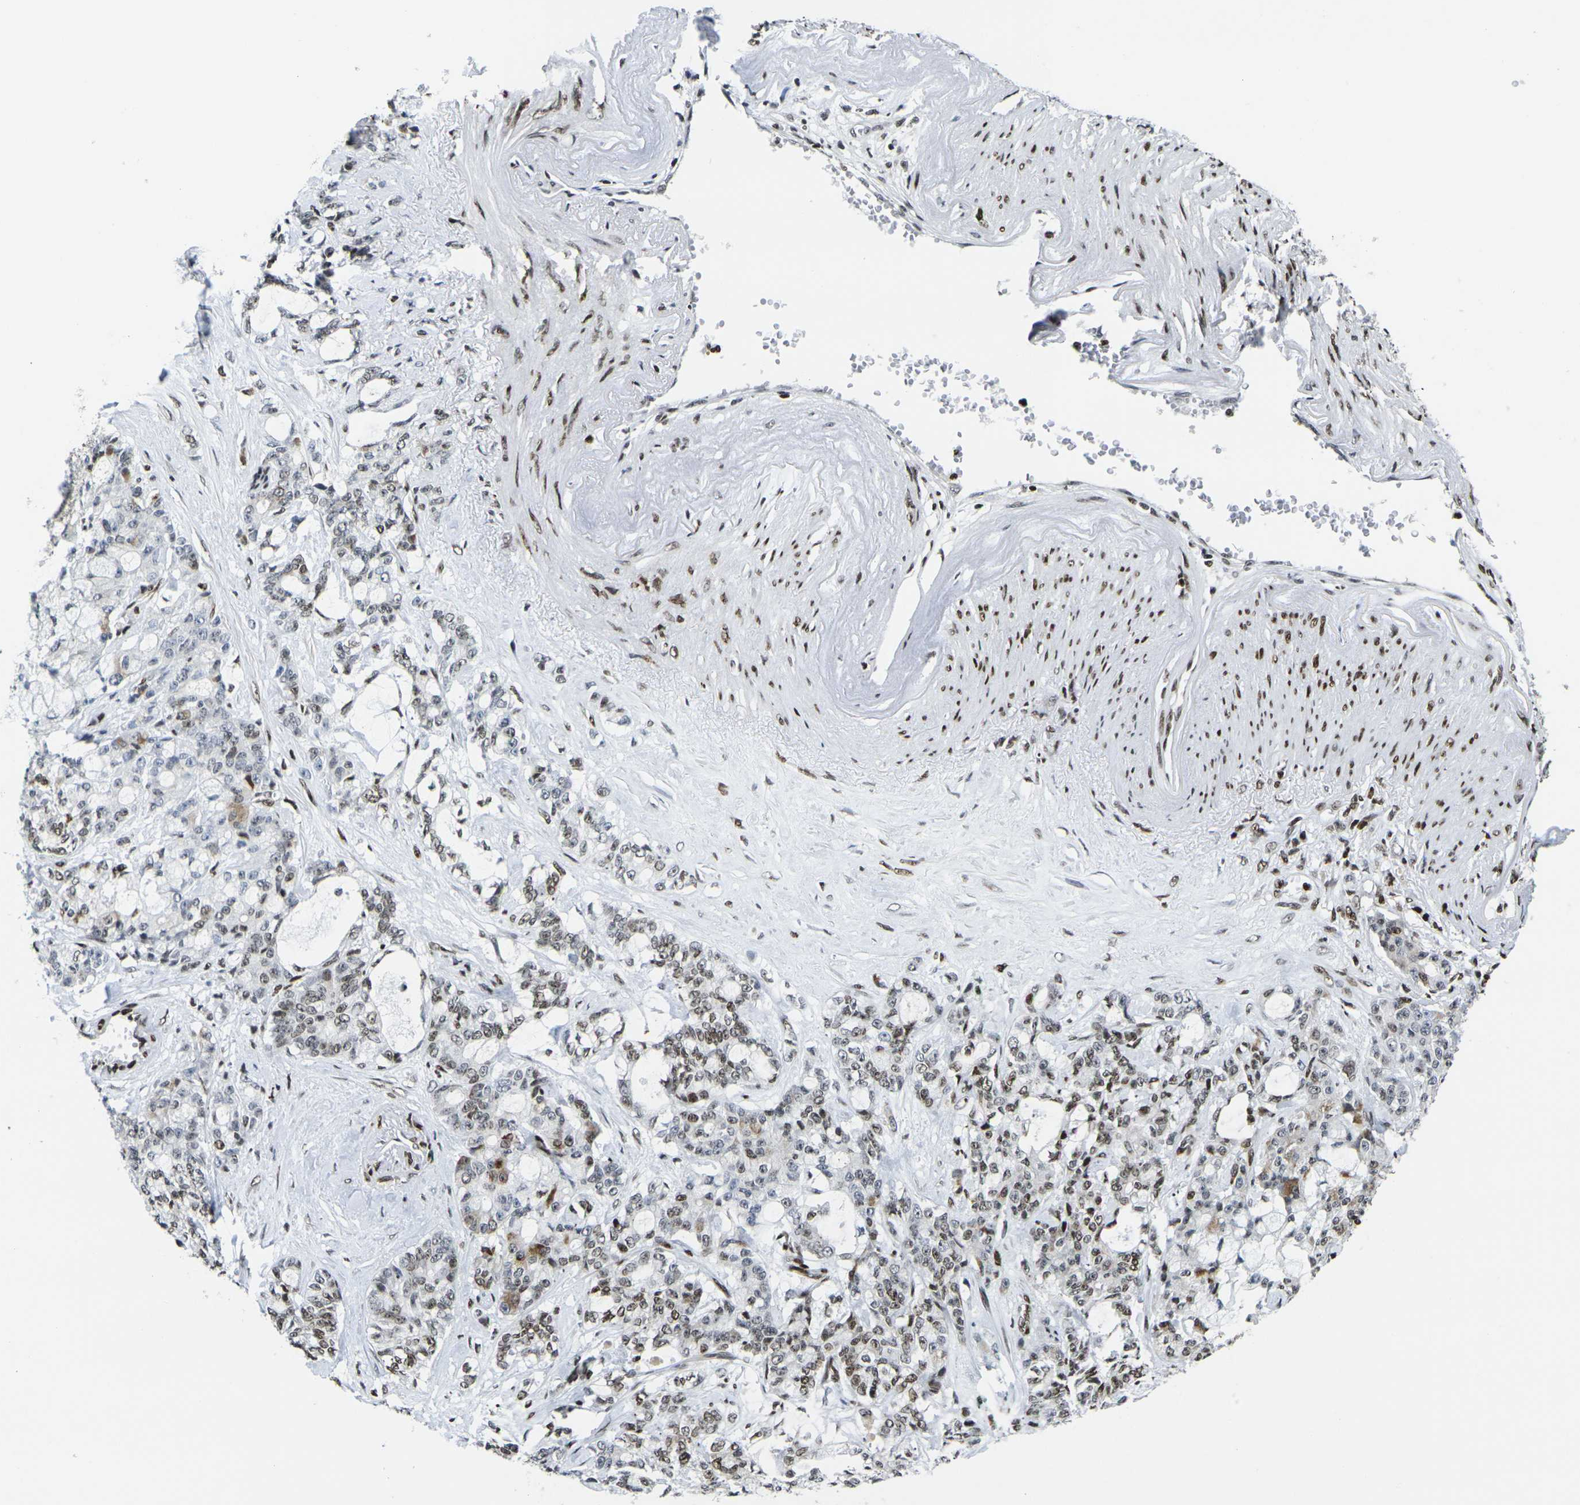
{"staining": {"intensity": "moderate", "quantity": ">75%", "location": "nuclear"}, "tissue": "pancreatic cancer", "cell_type": "Tumor cells", "image_type": "cancer", "snomed": [{"axis": "morphology", "description": "Adenocarcinoma, NOS"}, {"axis": "topography", "description": "Pancreas"}], "caption": "Pancreatic cancer (adenocarcinoma) stained with a brown dye demonstrates moderate nuclear positive expression in about >75% of tumor cells.", "gene": "H1-10", "patient": {"sex": "female", "age": 73}}